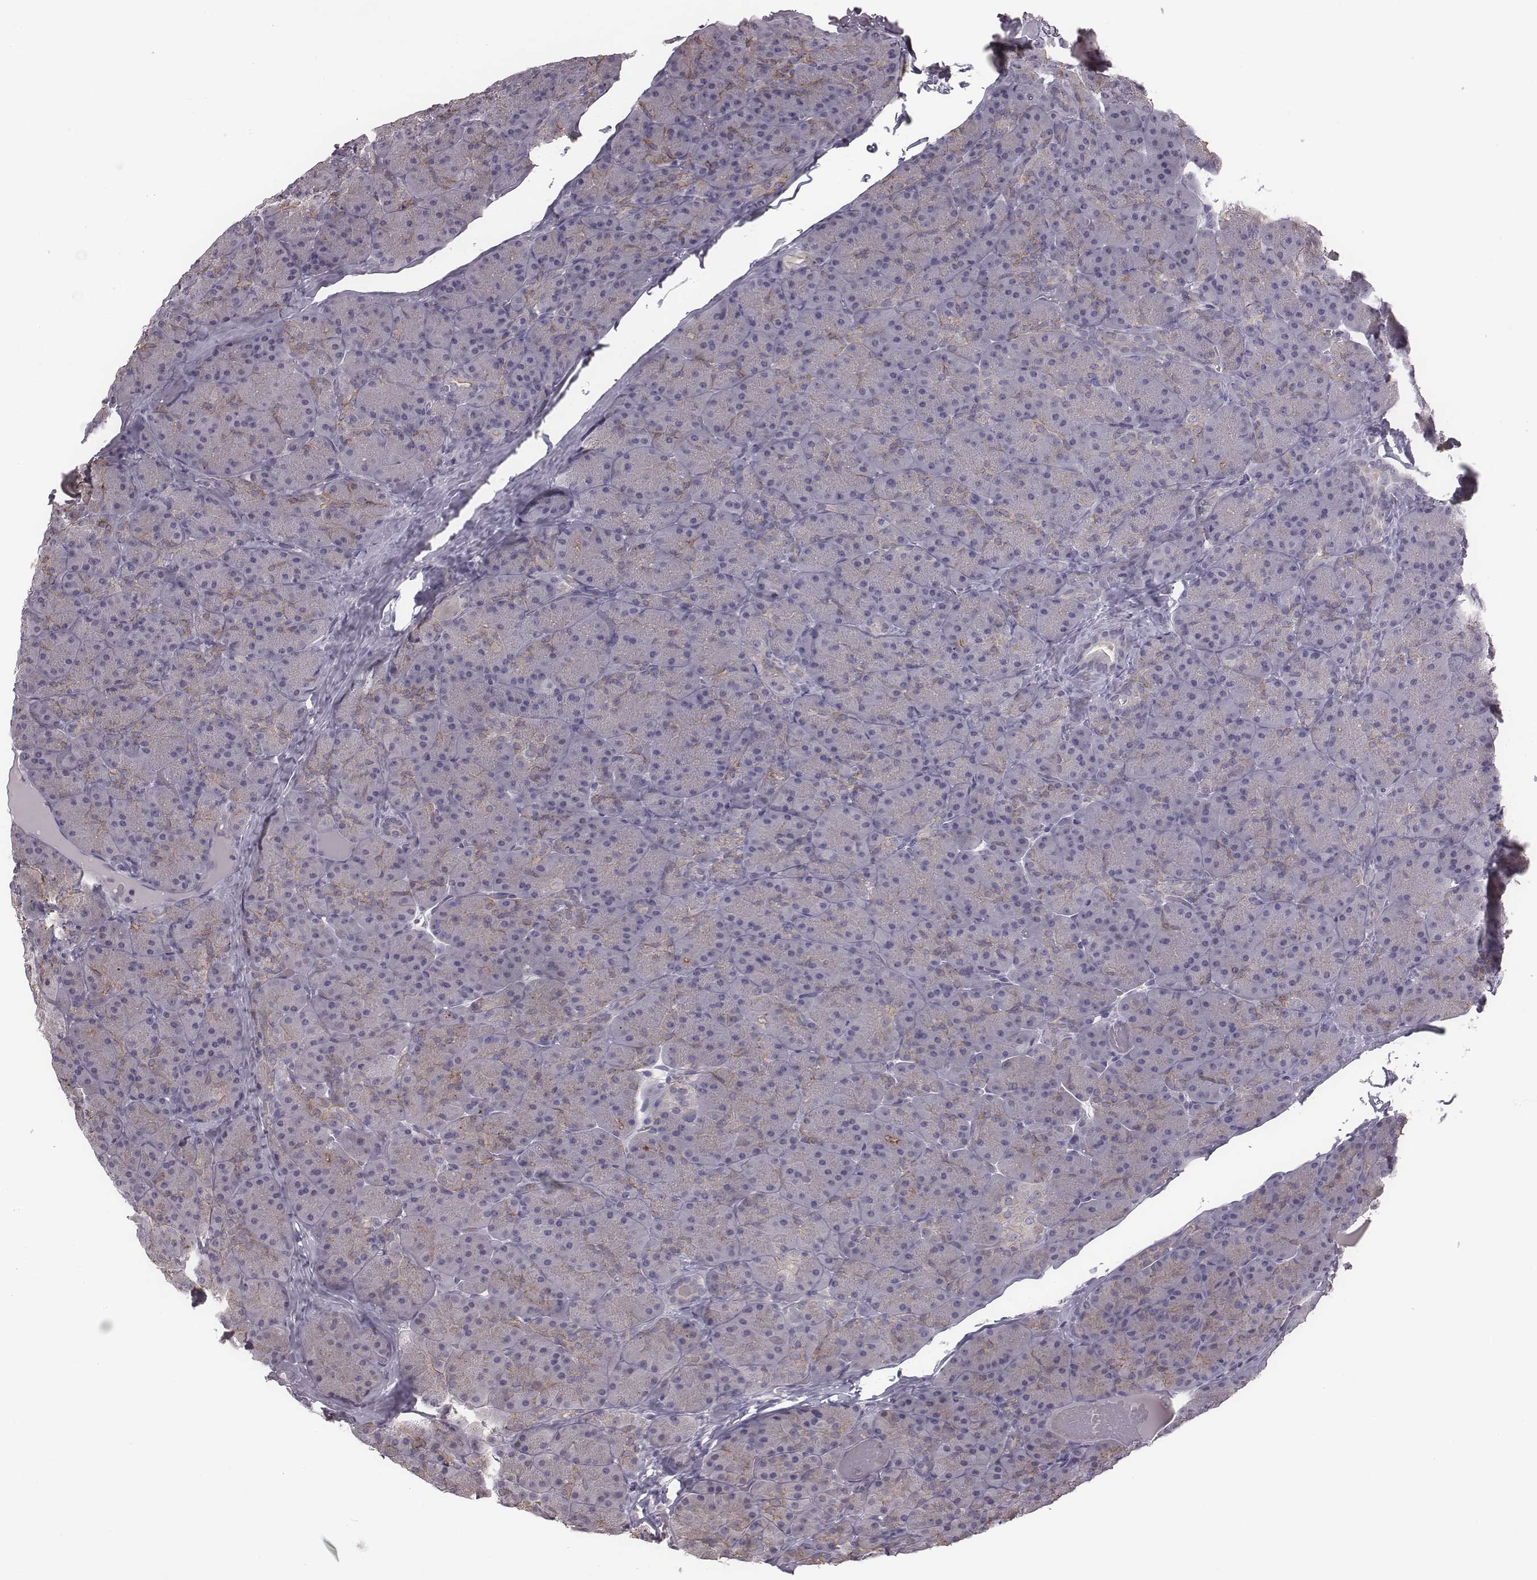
{"staining": {"intensity": "strong", "quantity": "<25%", "location": "cytoplasmic/membranous"}, "tissue": "pancreas", "cell_type": "Exocrine glandular cells", "image_type": "normal", "snomed": [{"axis": "morphology", "description": "Normal tissue, NOS"}, {"axis": "topography", "description": "Pancreas"}], "caption": "Protein expression analysis of unremarkable pancreas demonstrates strong cytoplasmic/membranous positivity in approximately <25% of exocrine glandular cells.", "gene": "BICDL1", "patient": {"sex": "male", "age": 57}}